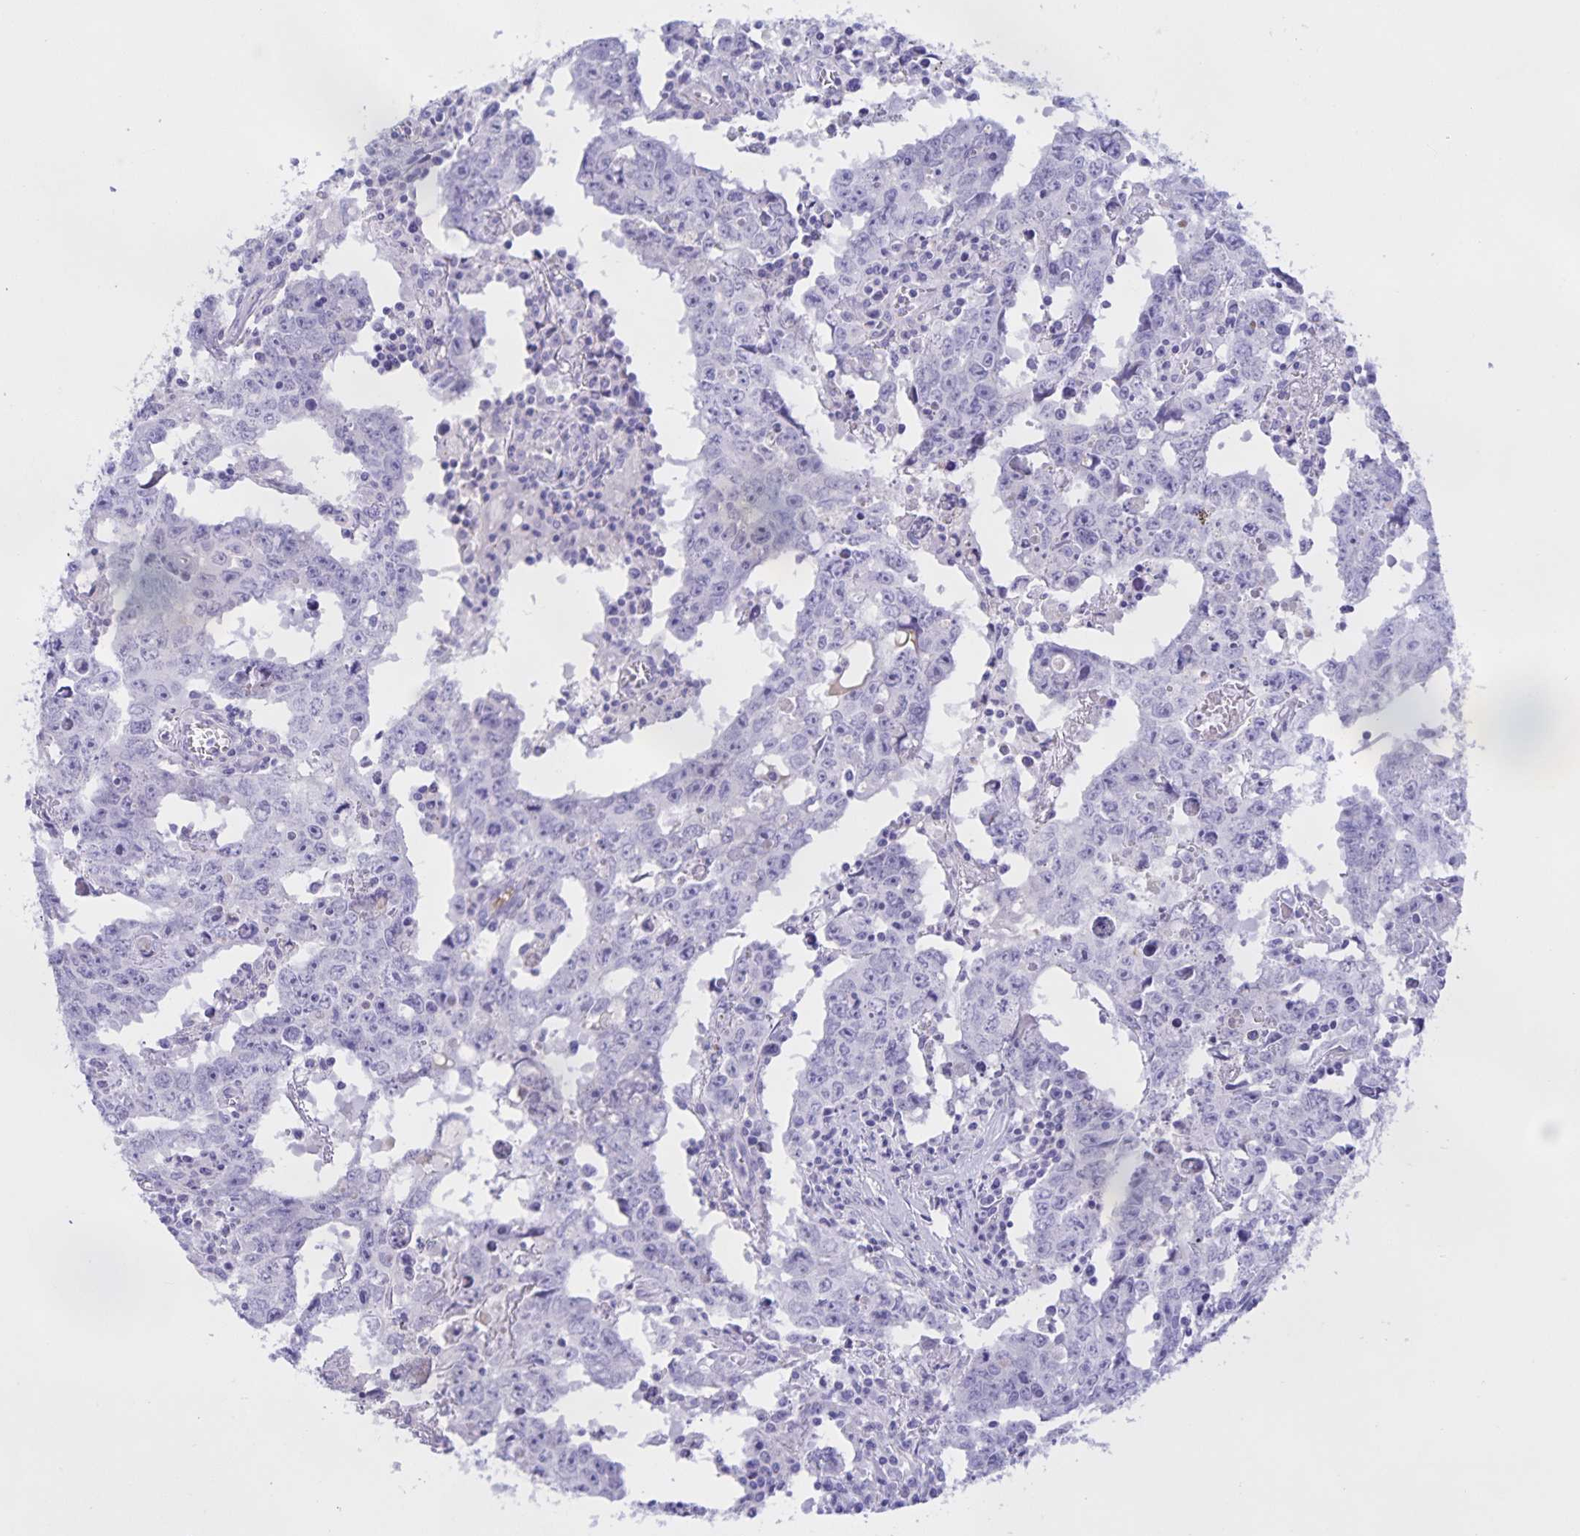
{"staining": {"intensity": "negative", "quantity": "none", "location": "none"}, "tissue": "testis cancer", "cell_type": "Tumor cells", "image_type": "cancer", "snomed": [{"axis": "morphology", "description": "Carcinoma, Embryonal, NOS"}, {"axis": "topography", "description": "Testis"}], "caption": "Testis cancer (embryonal carcinoma) was stained to show a protein in brown. There is no significant expression in tumor cells.", "gene": "CATSPER4", "patient": {"sex": "male", "age": 22}}